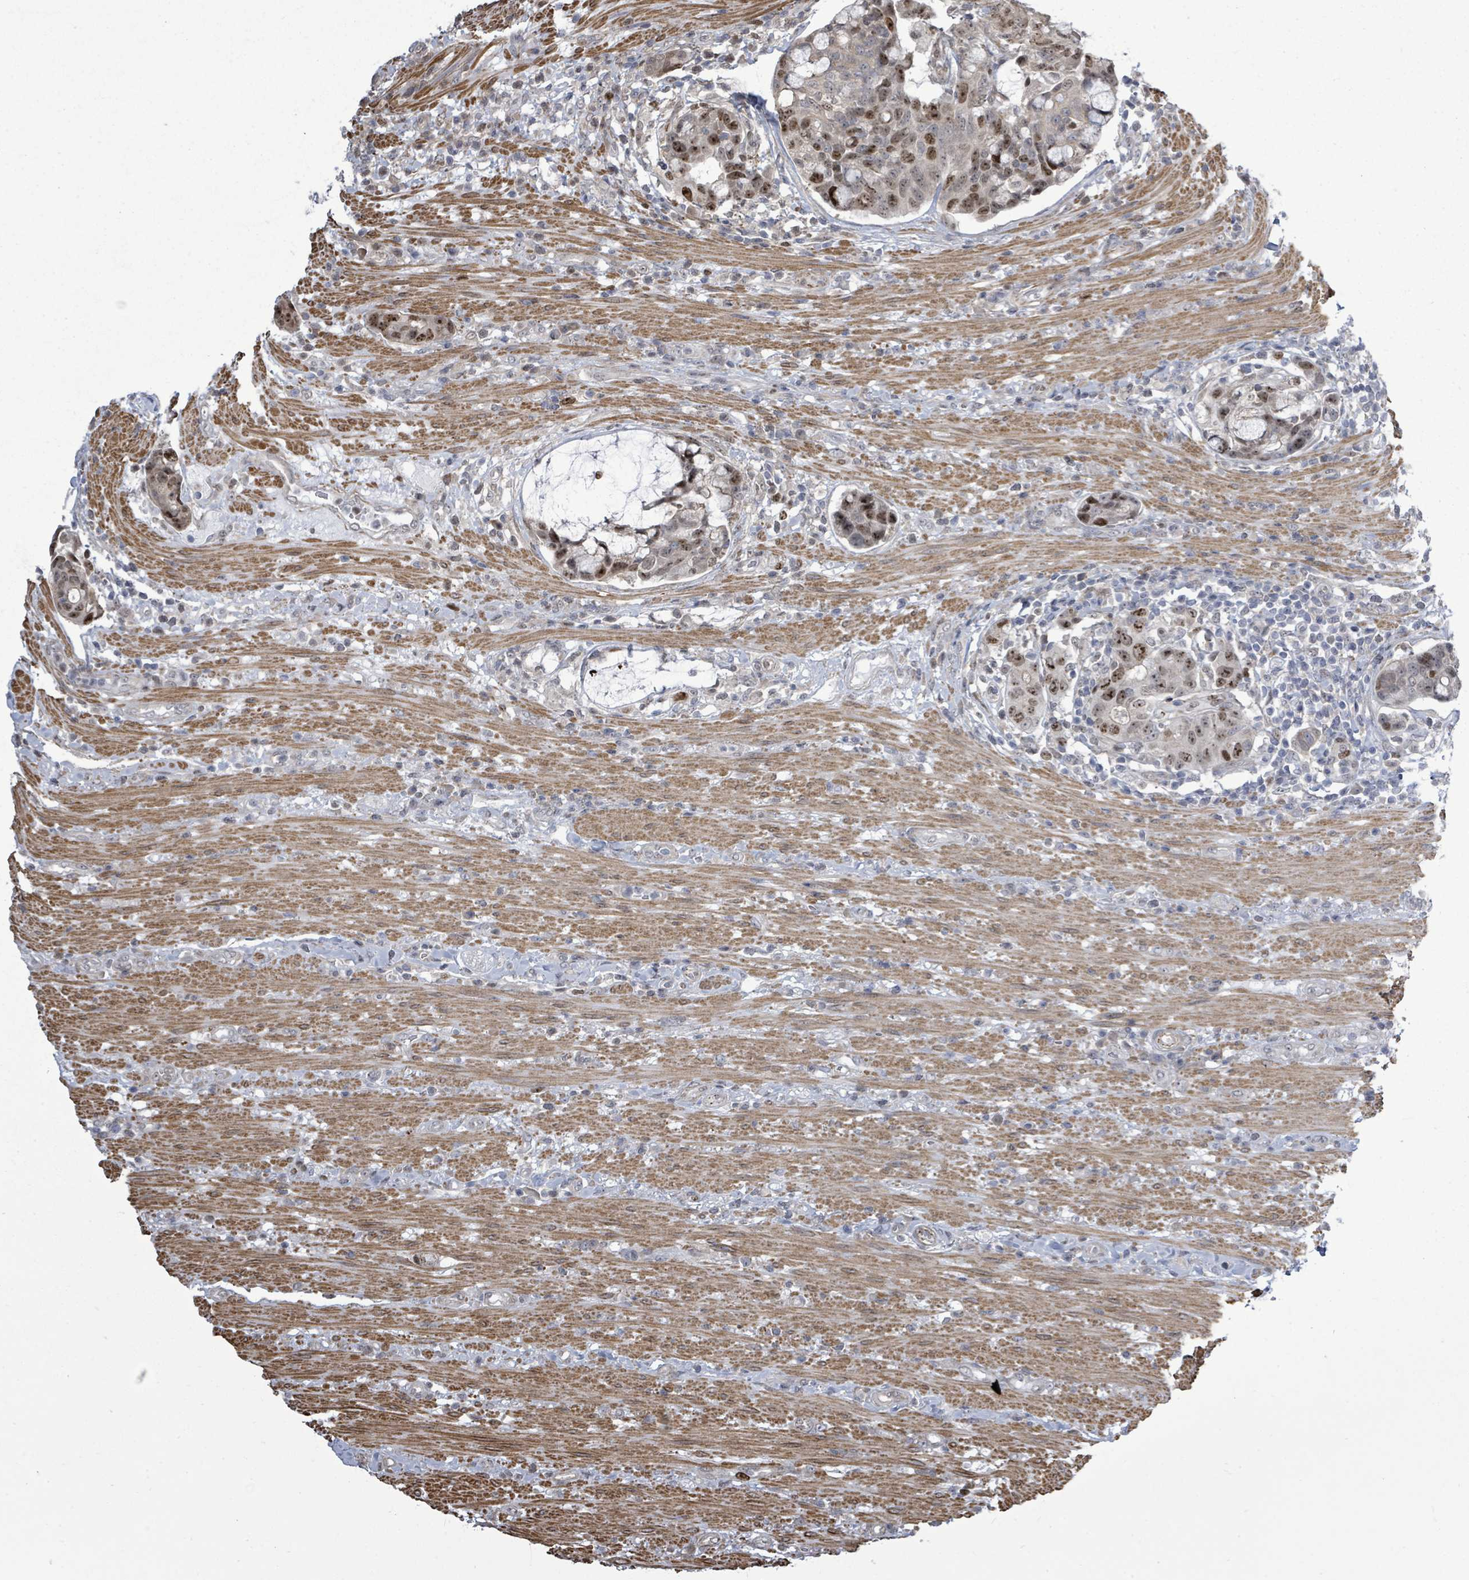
{"staining": {"intensity": "moderate", "quantity": ">75%", "location": "nuclear"}, "tissue": "colorectal cancer", "cell_type": "Tumor cells", "image_type": "cancer", "snomed": [{"axis": "morphology", "description": "Adenocarcinoma, NOS"}, {"axis": "topography", "description": "Colon"}], "caption": "Protein expression analysis of colorectal cancer reveals moderate nuclear staining in approximately >75% of tumor cells.", "gene": "PAPSS1", "patient": {"sex": "female", "age": 82}}